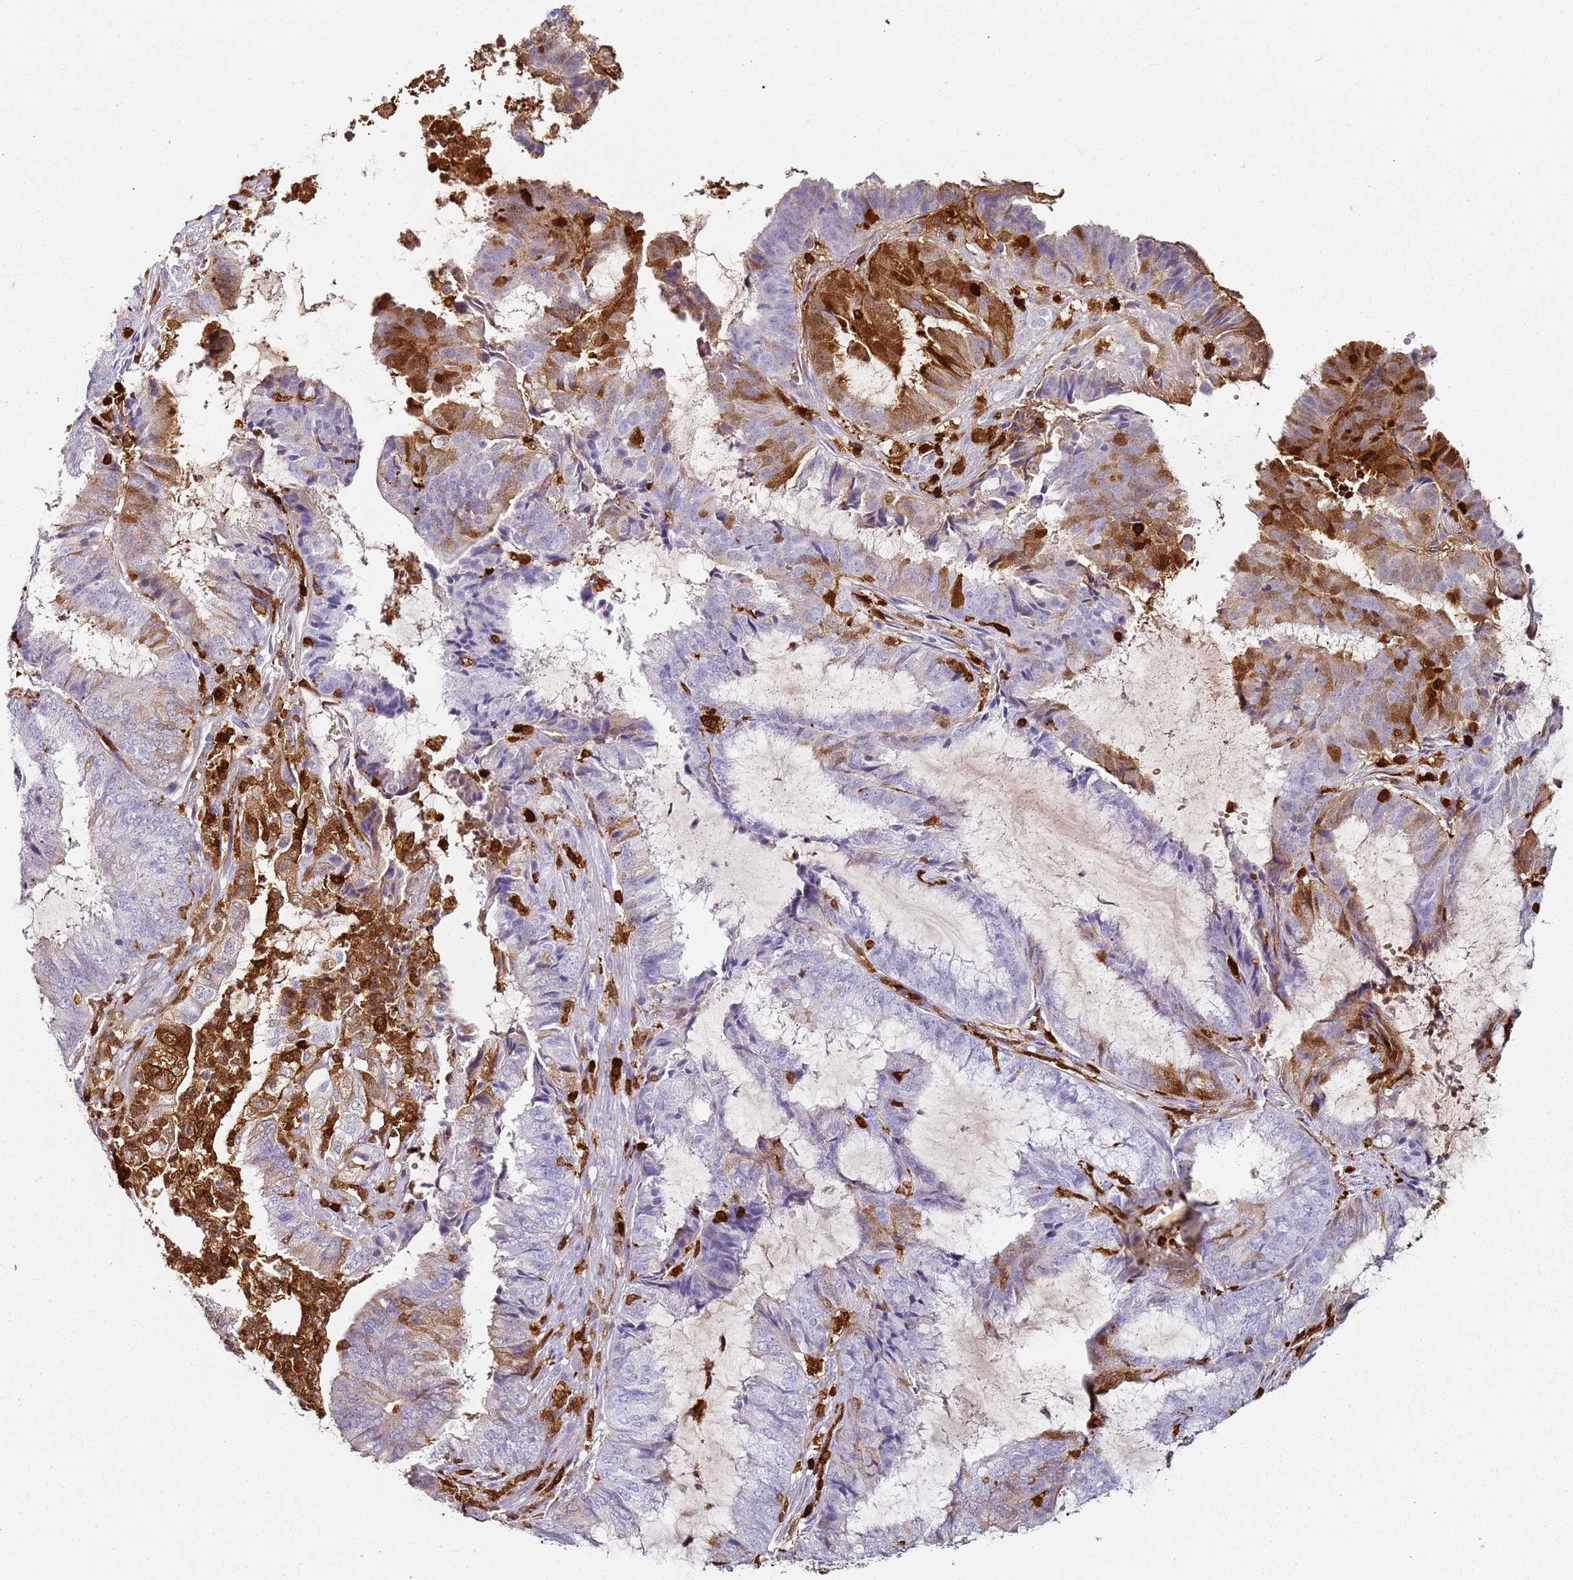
{"staining": {"intensity": "strong", "quantity": "<25%", "location": "cytoplasmic/membranous,nuclear"}, "tissue": "endometrial cancer", "cell_type": "Tumor cells", "image_type": "cancer", "snomed": [{"axis": "morphology", "description": "Adenocarcinoma, NOS"}, {"axis": "topography", "description": "Endometrium"}], "caption": "Strong cytoplasmic/membranous and nuclear protein positivity is identified in approximately <25% of tumor cells in endometrial cancer (adenocarcinoma).", "gene": "S100A4", "patient": {"sex": "female", "age": 51}}